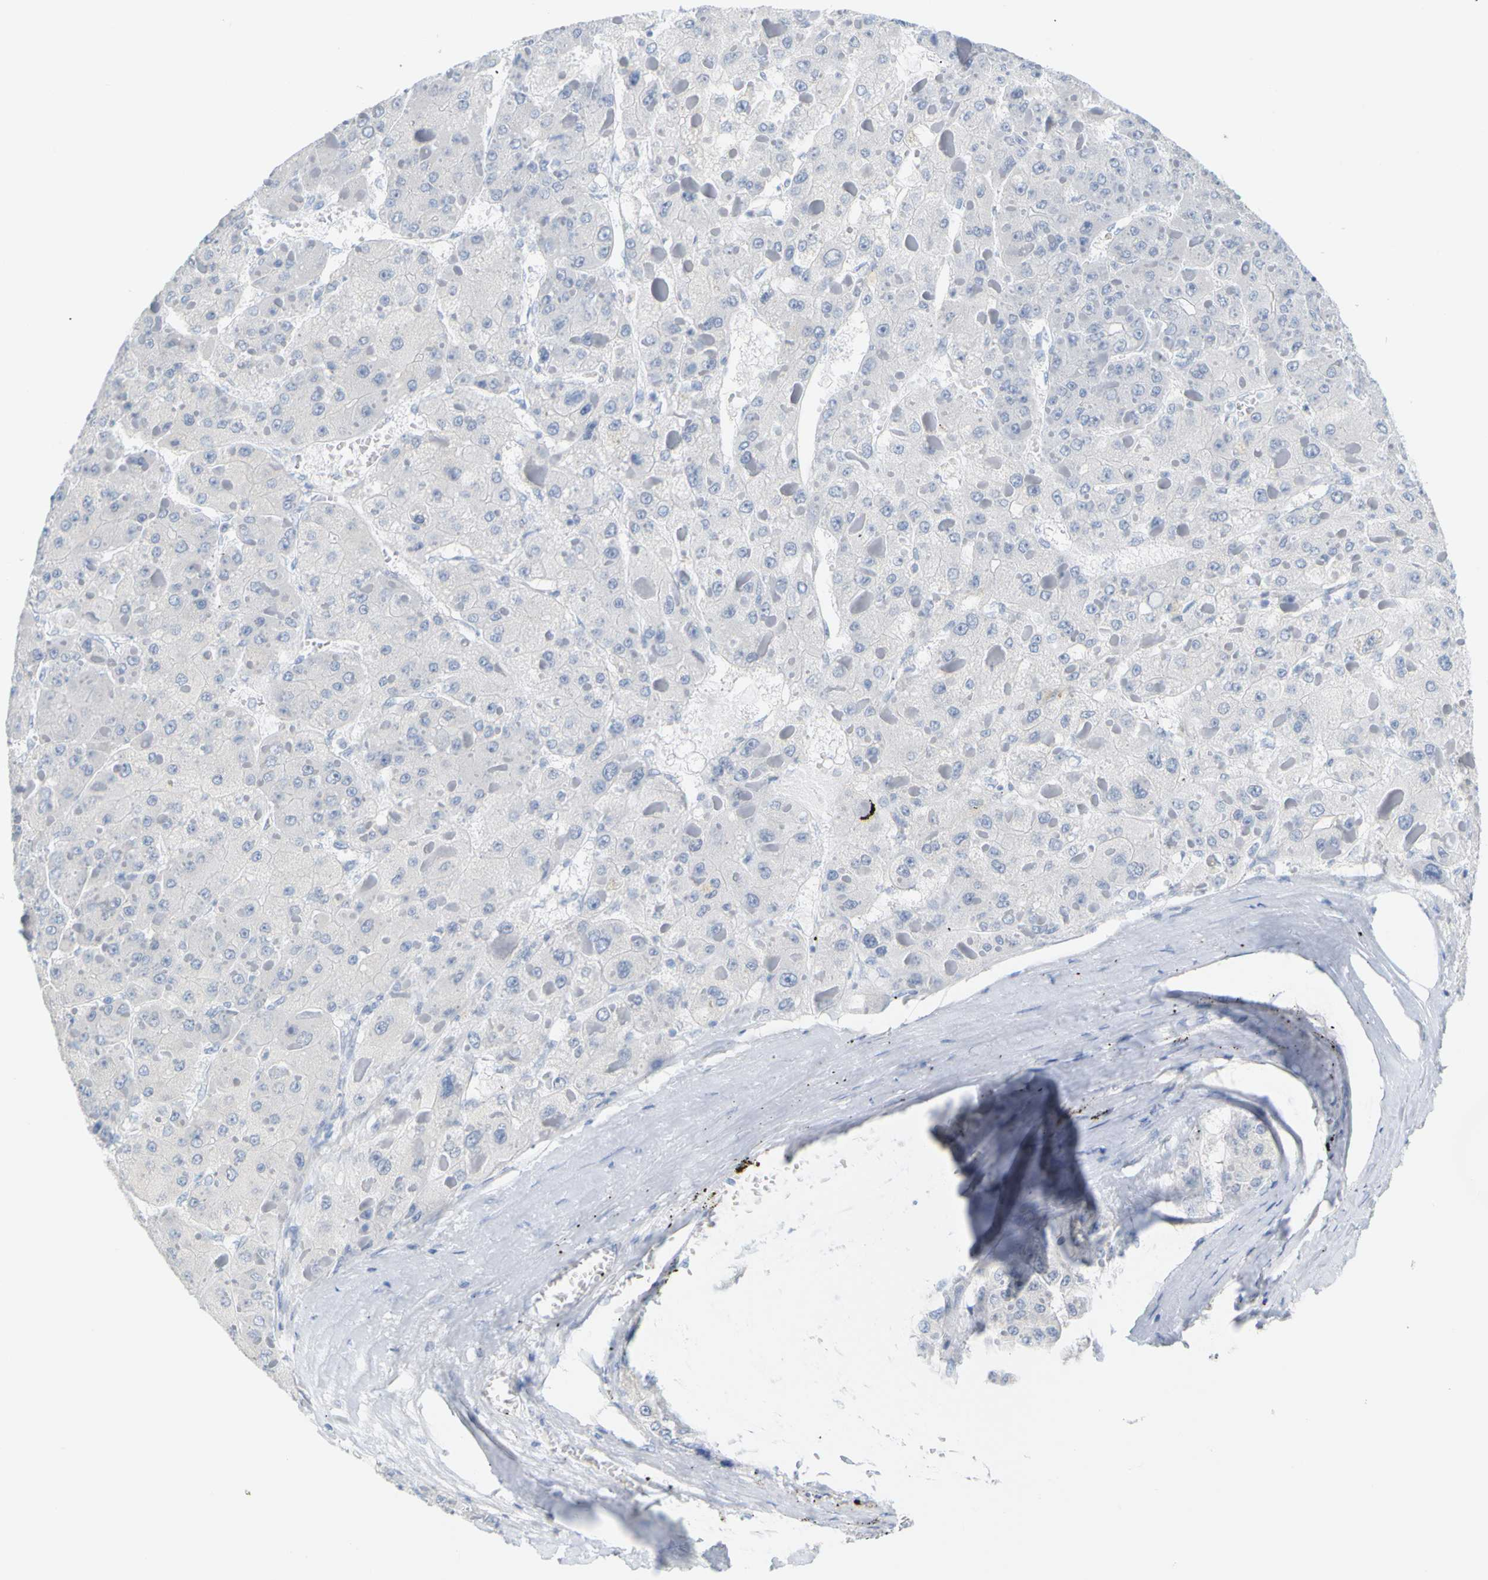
{"staining": {"intensity": "negative", "quantity": "none", "location": "none"}, "tissue": "liver cancer", "cell_type": "Tumor cells", "image_type": "cancer", "snomed": [{"axis": "morphology", "description": "Carcinoma, Hepatocellular, NOS"}, {"axis": "topography", "description": "Liver"}], "caption": "High magnification brightfield microscopy of liver hepatocellular carcinoma stained with DAB (brown) and counterstained with hematoxylin (blue): tumor cells show no significant staining.", "gene": "OPN1SW", "patient": {"sex": "female", "age": 73}}